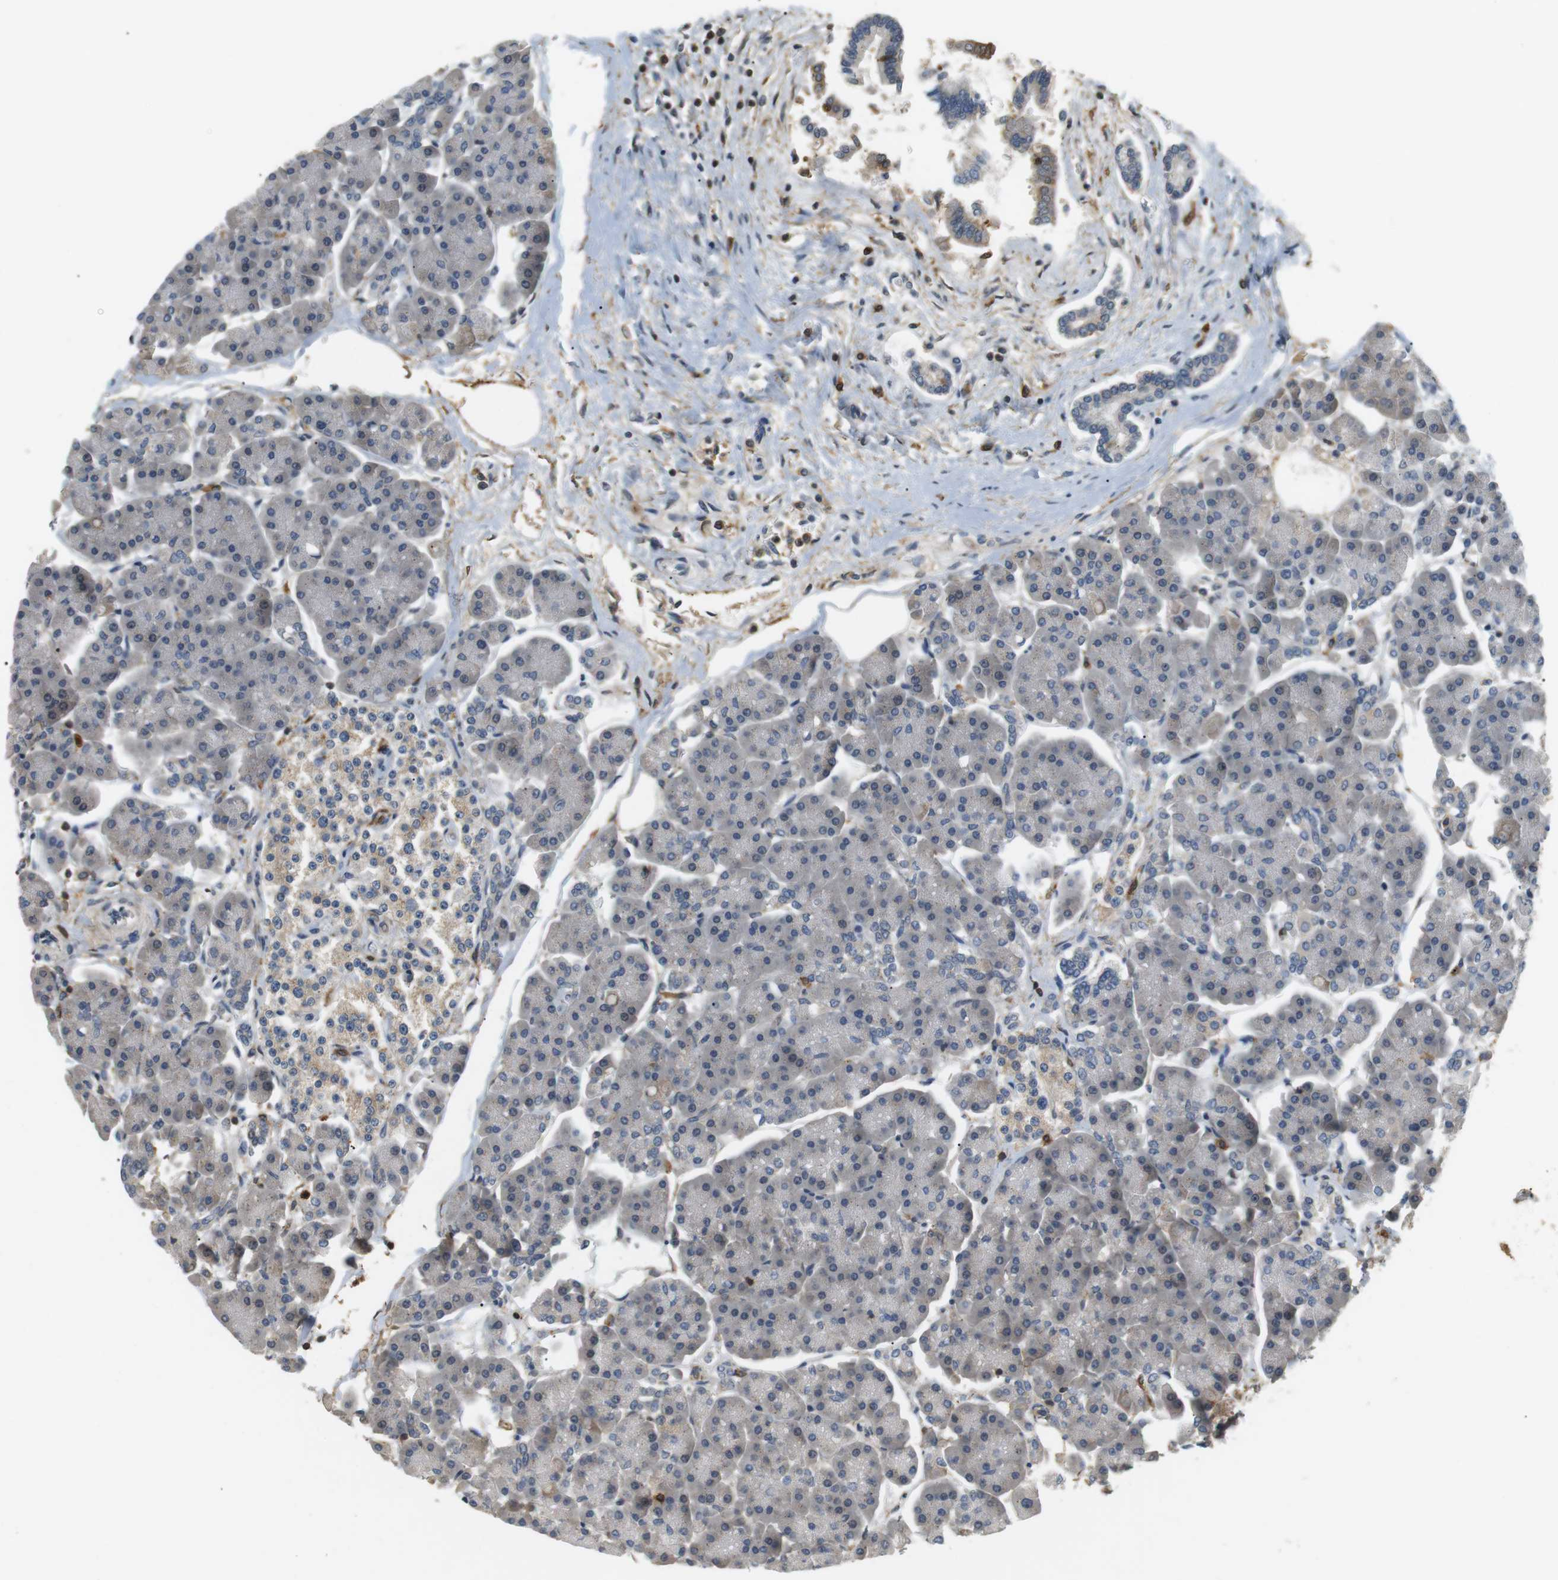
{"staining": {"intensity": "weak", "quantity": "<25%", "location": "cytoplasmic/membranous"}, "tissue": "pancreas", "cell_type": "Exocrine glandular cells", "image_type": "normal", "snomed": [{"axis": "morphology", "description": "Normal tissue, NOS"}, {"axis": "topography", "description": "Pancreas"}], "caption": "Exocrine glandular cells show no significant expression in unremarkable pancreas. The staining is performed using DAB (3,3'-diaminobenzidine) brown chromogen with nuclei counter-stained in using hematoxylin.", "gene": "P2RY1", "patient": {"sex": "female", "age": 70}}